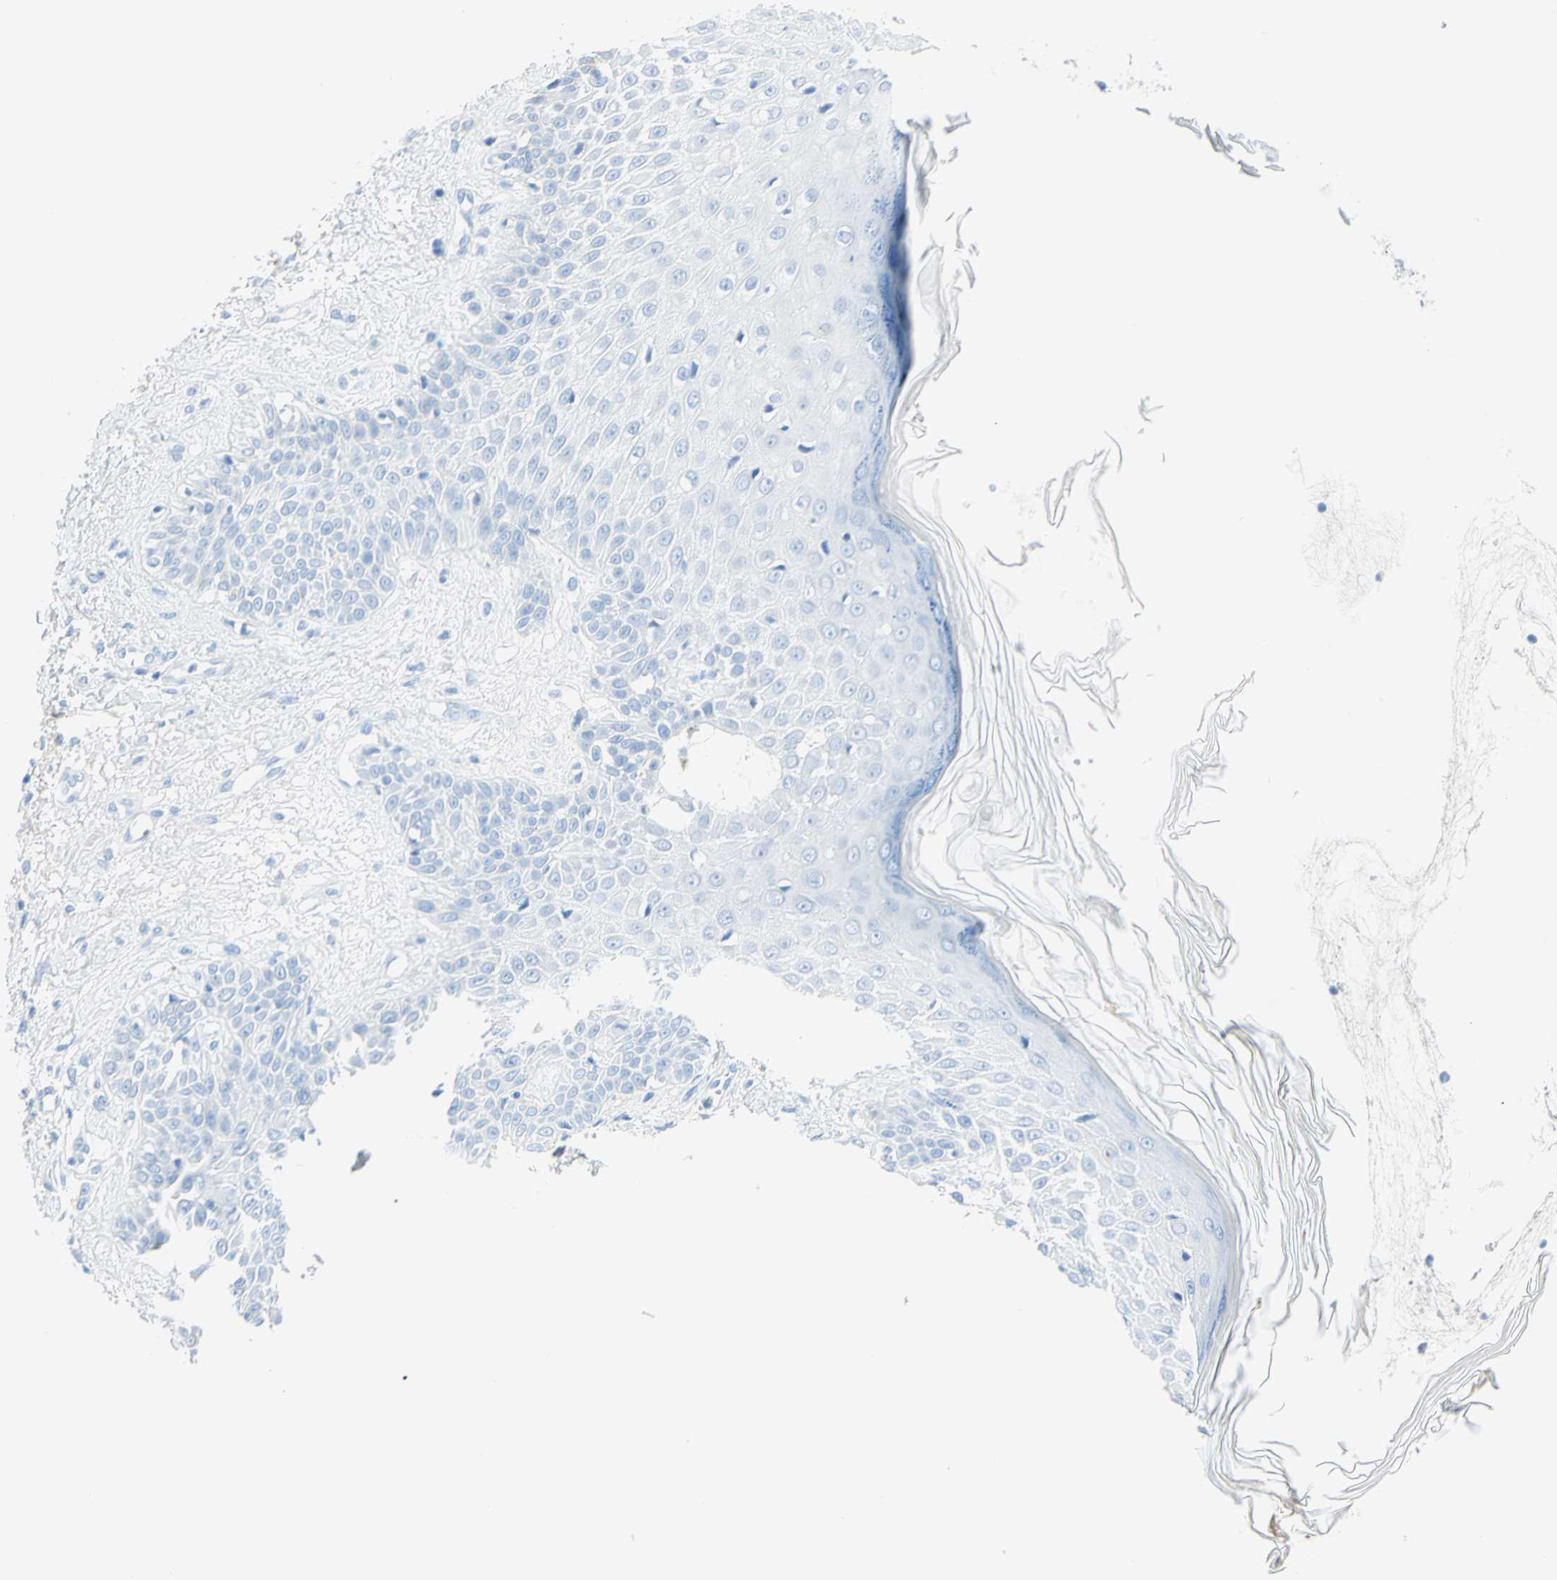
{"staining": {"intensity": "negative", "quantity": "none", "location": "none"}, "tissue": "skin cancer", "cell_type": "Tumor cells", "image_type": "cancer", "snomed": [{"axis": "morphology", "description": "Squamous cell carcinoma, NOS"}, {"axis": "topography", "description": "Skin"}], "caption": "The immunohistochemistry (IHC) micrograph has no significant staining in tumor cells of skin squamous cell carcinoma tissue.", "gene": "IL6ST", "patient": {"sex": "female", "age": 78}}